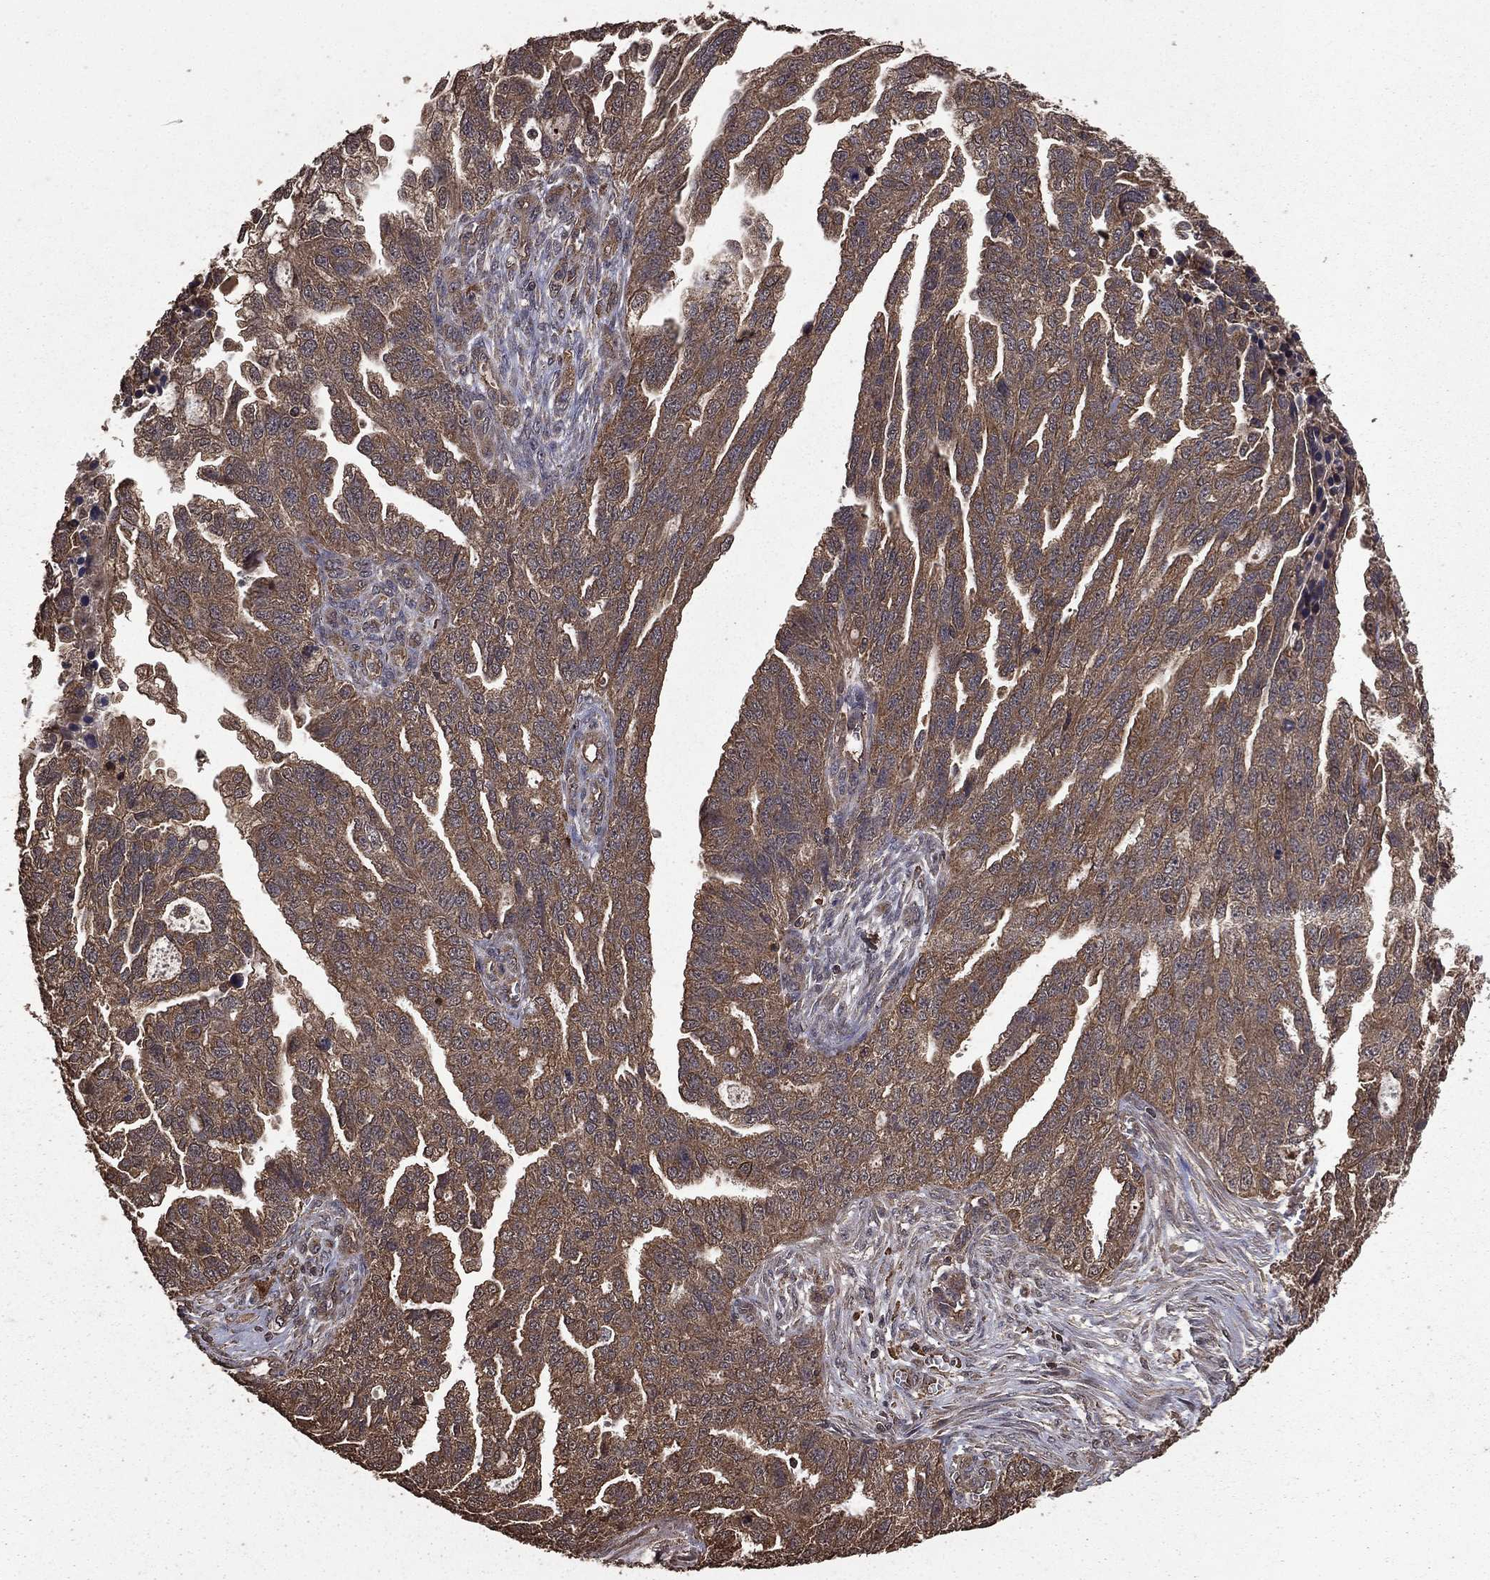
{"staining": {"intensity": "weak", "quantity": ">75%", "location": "cytoplasmic/membranous"}, "tissue": "ovarian cancer", "cell_type": "Tumor cells", "image_type": "cancer", "snomed": [{"axis": "morphology", "description": "Cystadenocarcinoma, serous, NOS"}, {"axis": "topography", "description": "Ovary"}], "caption": "Ovarian cancer (serous cystadenocarcinoma) stained with DAB immunohistochemistry exhibits low levels of weak cytoplasmic/membranous staining in approximately >75% of tumor cells.", "gene": "BIRC6", "patient": {"sex": "female", "age": 51}}